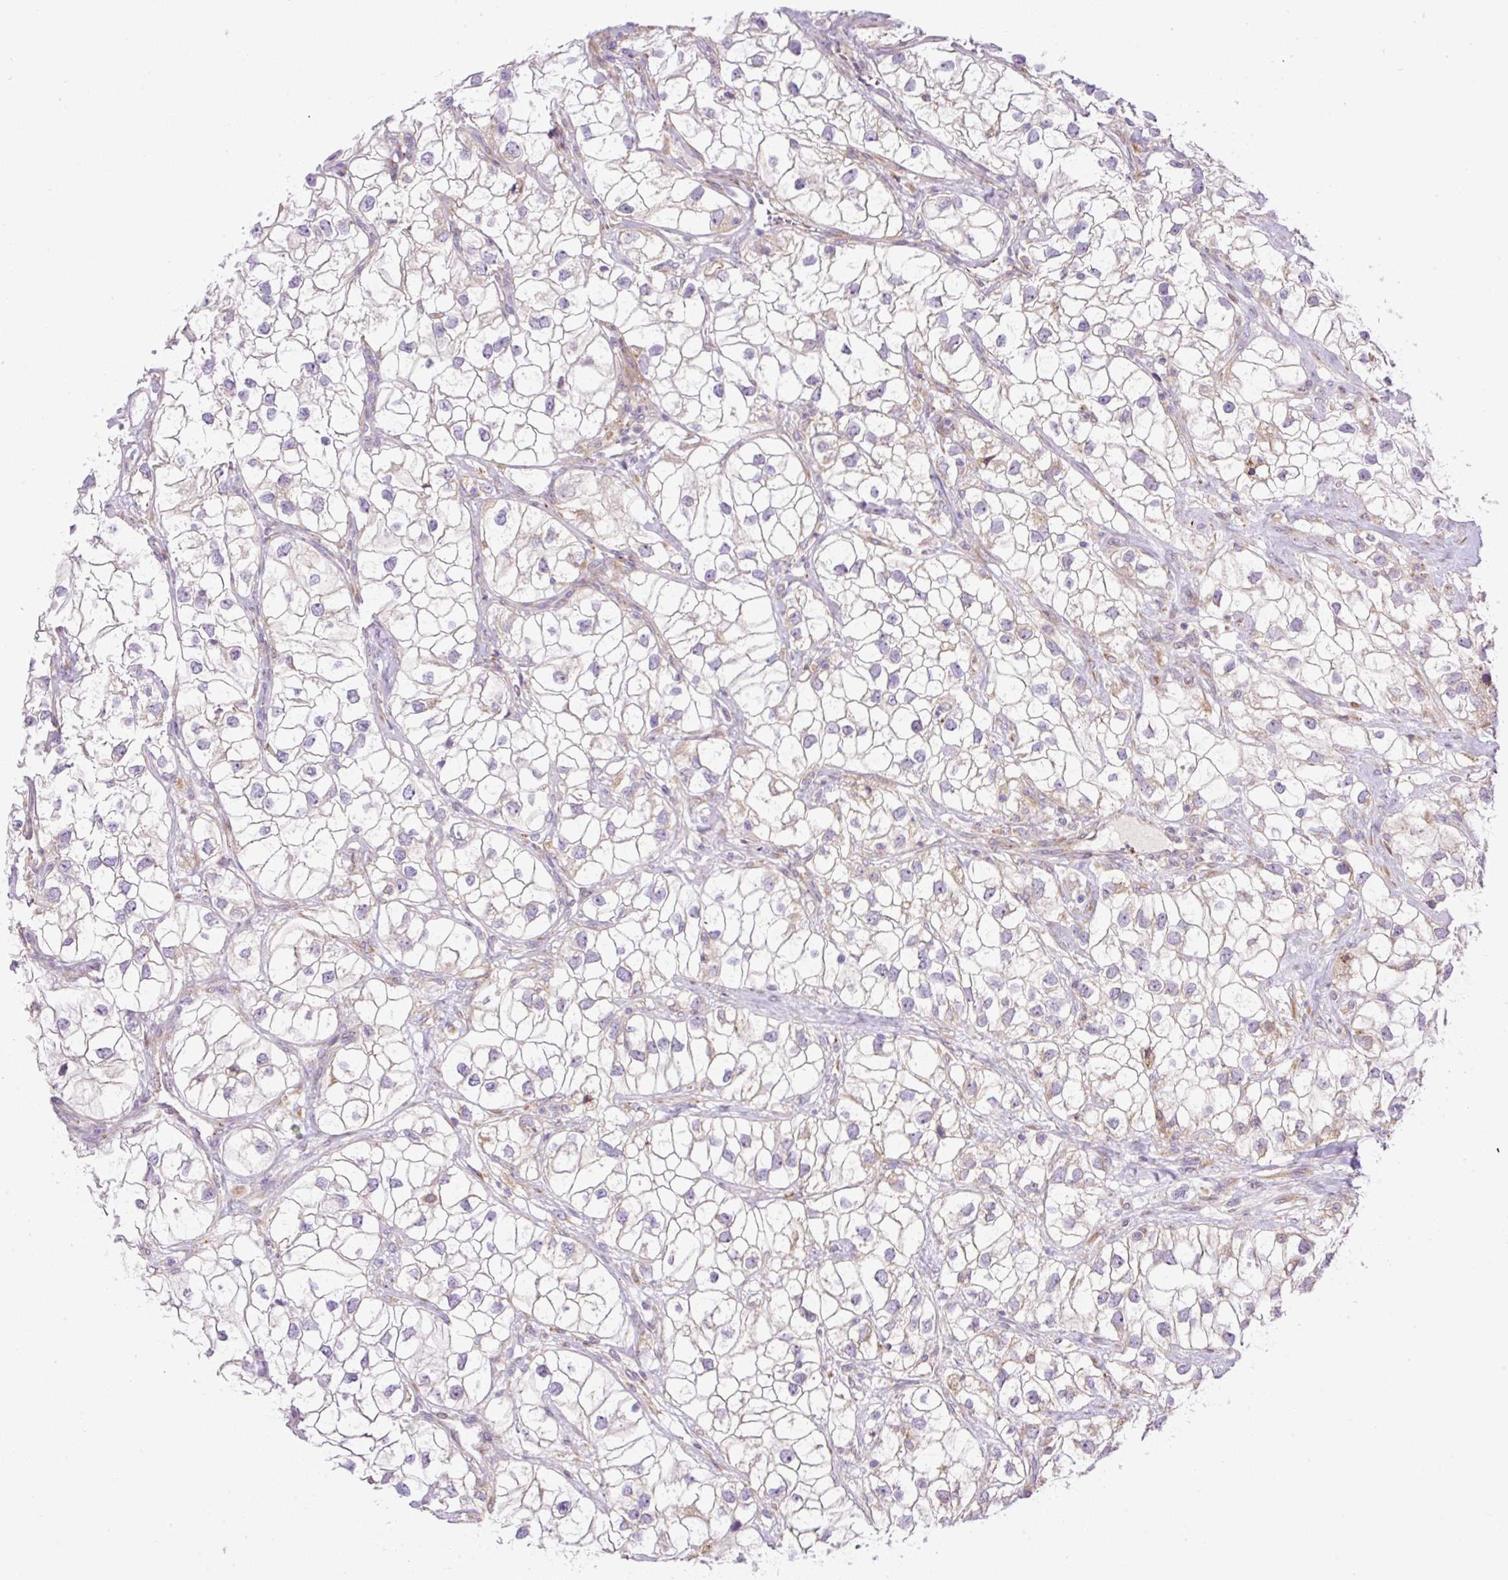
{"staining": {"intensity": "negative", "quantity": "none", "location": "none"}, "tissue": "renal cancer", "cell_type": "Tumor cells", "image_type": "cancer", "snomed": [{"axis": "morphology", "description": "Adenocarcinoma, NOS"}, {"axis": "topography", "description": "Kidney"}], "caption": "Renal cancer stained for a protein using immunohistochemistry (IHC) exhibits no expression tumor cells.", "gene": "POFUT1", "patient": {"sex": "male", "age": 59}}